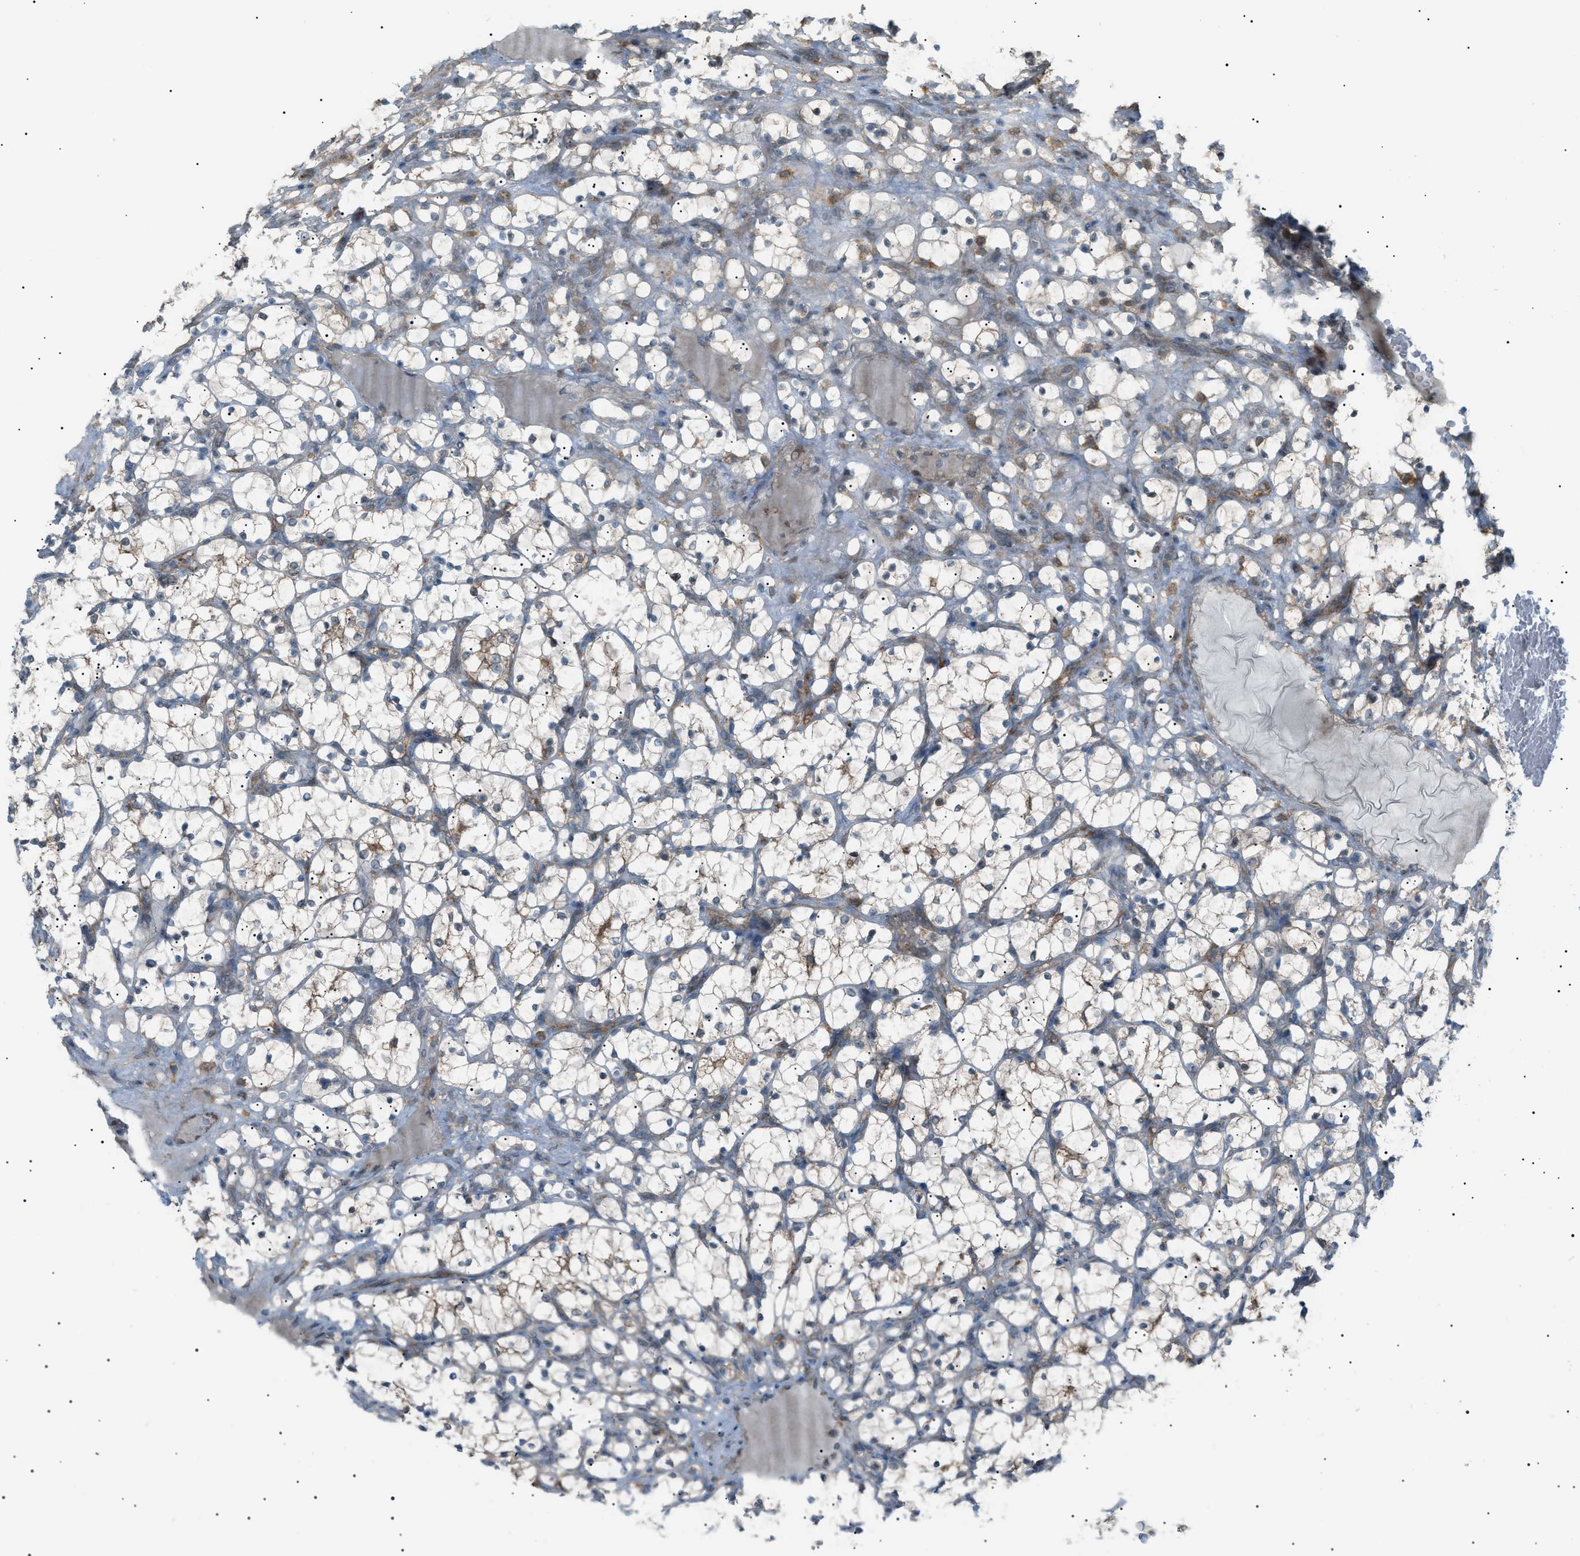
{"staining": {"intensity": "weak", "quantity": "<25%", "location": "cytoplasmic/membranous"}, "tissue": "renal cancer", "cell_type": "Tumor cells", "image_type": "cancer", "snomed": [{"axis": "morphology", "description": "Adenocarcinoma, NOS"}, {"axis": "topography", "description": "Kidney"}], "caption": "Tumor cells show no significant expression in renal adenocarcinoma.", "gene": "LPIN2", "patient": {"sex": "female", "age": 69}}